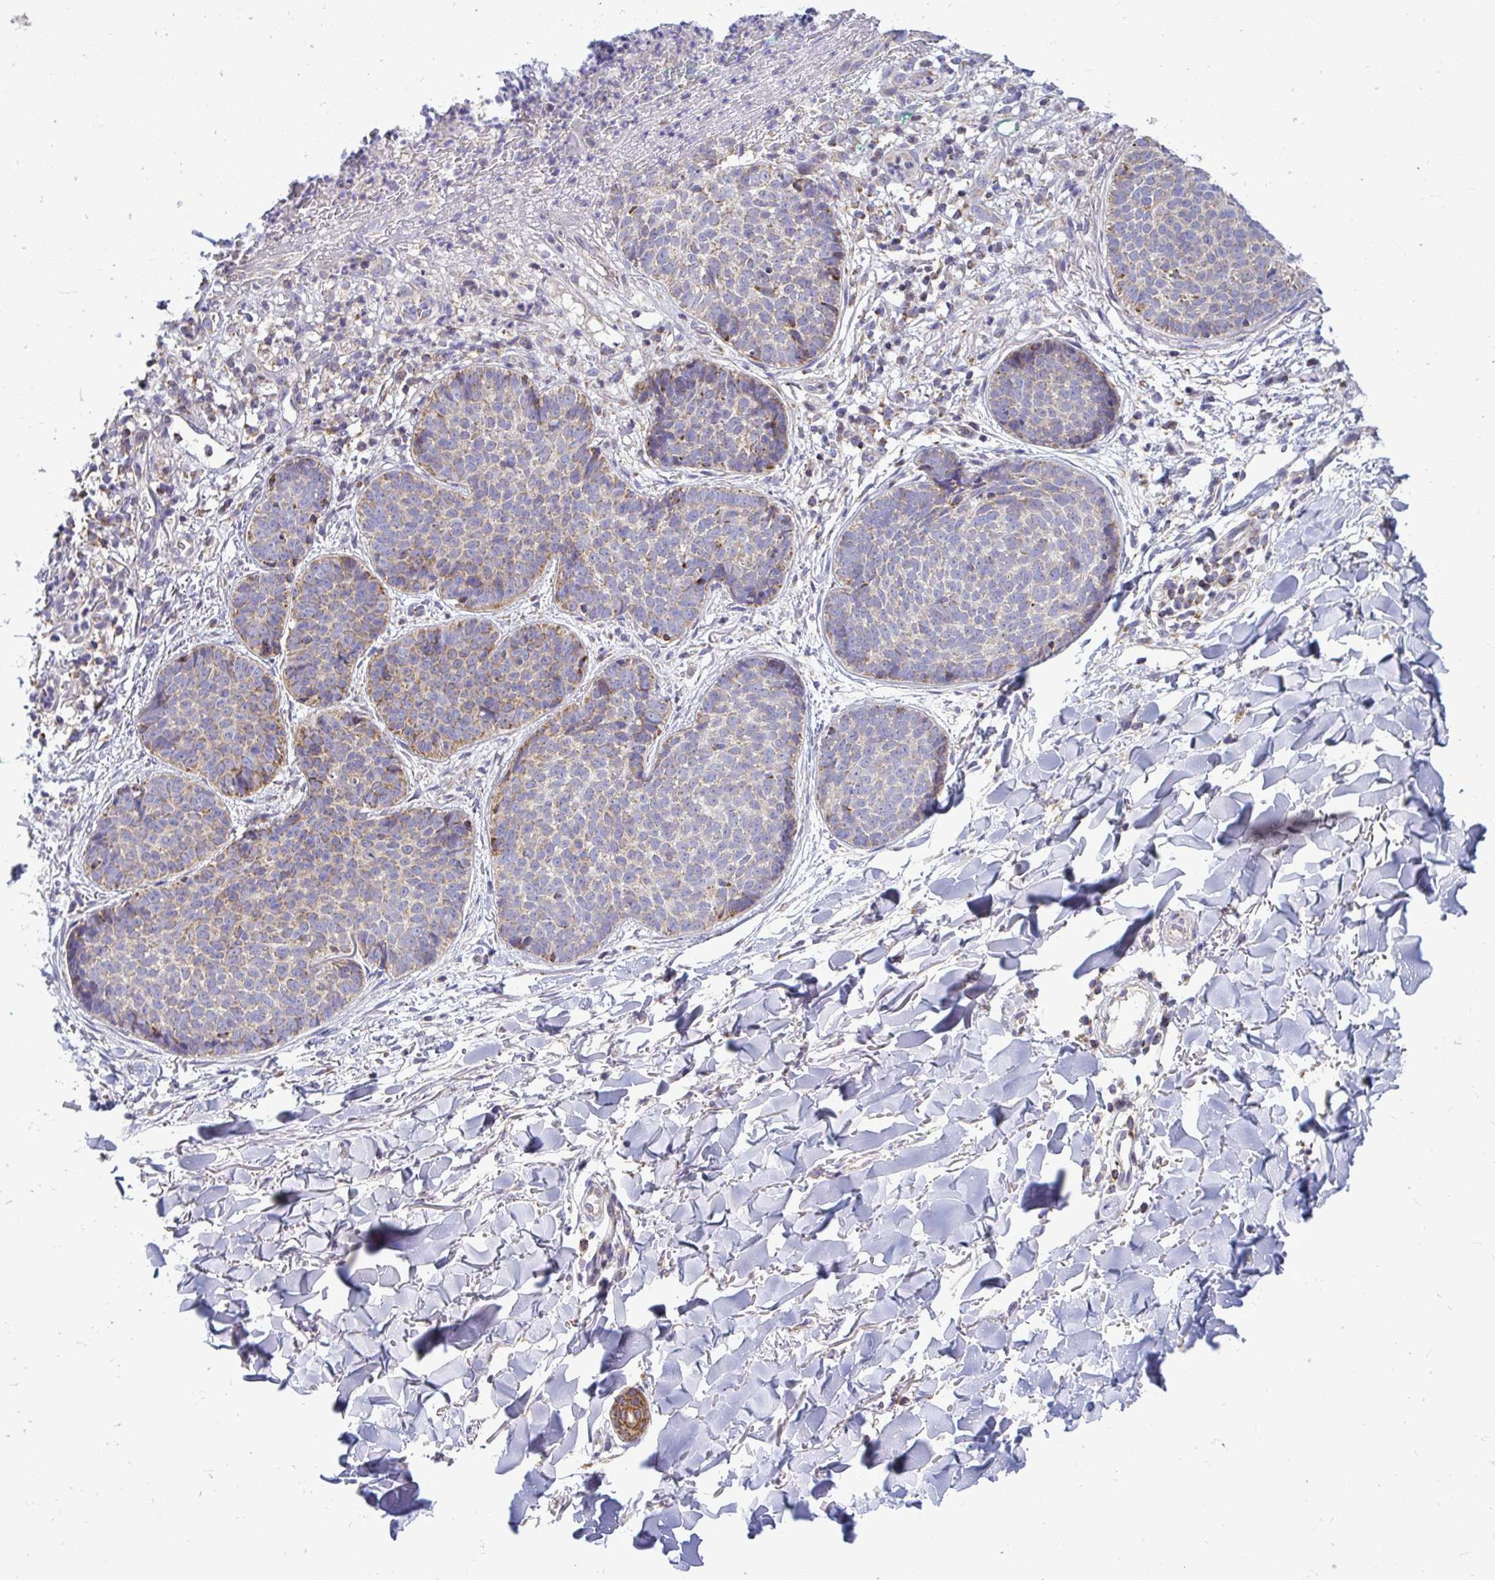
{"staining": {"intensity": "weak", "quantity": "25%-75%", "location": "cytoplasmic/membranous"}, "tissue": "skin cancer", "cell_type": "Tumor cells", "image_type": "cancer", "snomed": [{"axis": "morphology", "description": "Basal cell carcinoma"}, {"axis": "topography", "description": "Skin"}, {"axis": "topography", "description": "Skin of neck"}, {"axis": "topography", "description": "Skin of shoulder"}, {"axis": "topography", "description": "Skin of back"}], "caption": "Skin basal cell carcinoma tissue reveals weak cytoplasmic/membranous positivity in approximately 25%-75% of tumor cells, visualized by immunohistochemistry.", "gene": "OR10R2", "patient": {"sex": "male", "age": 80}}